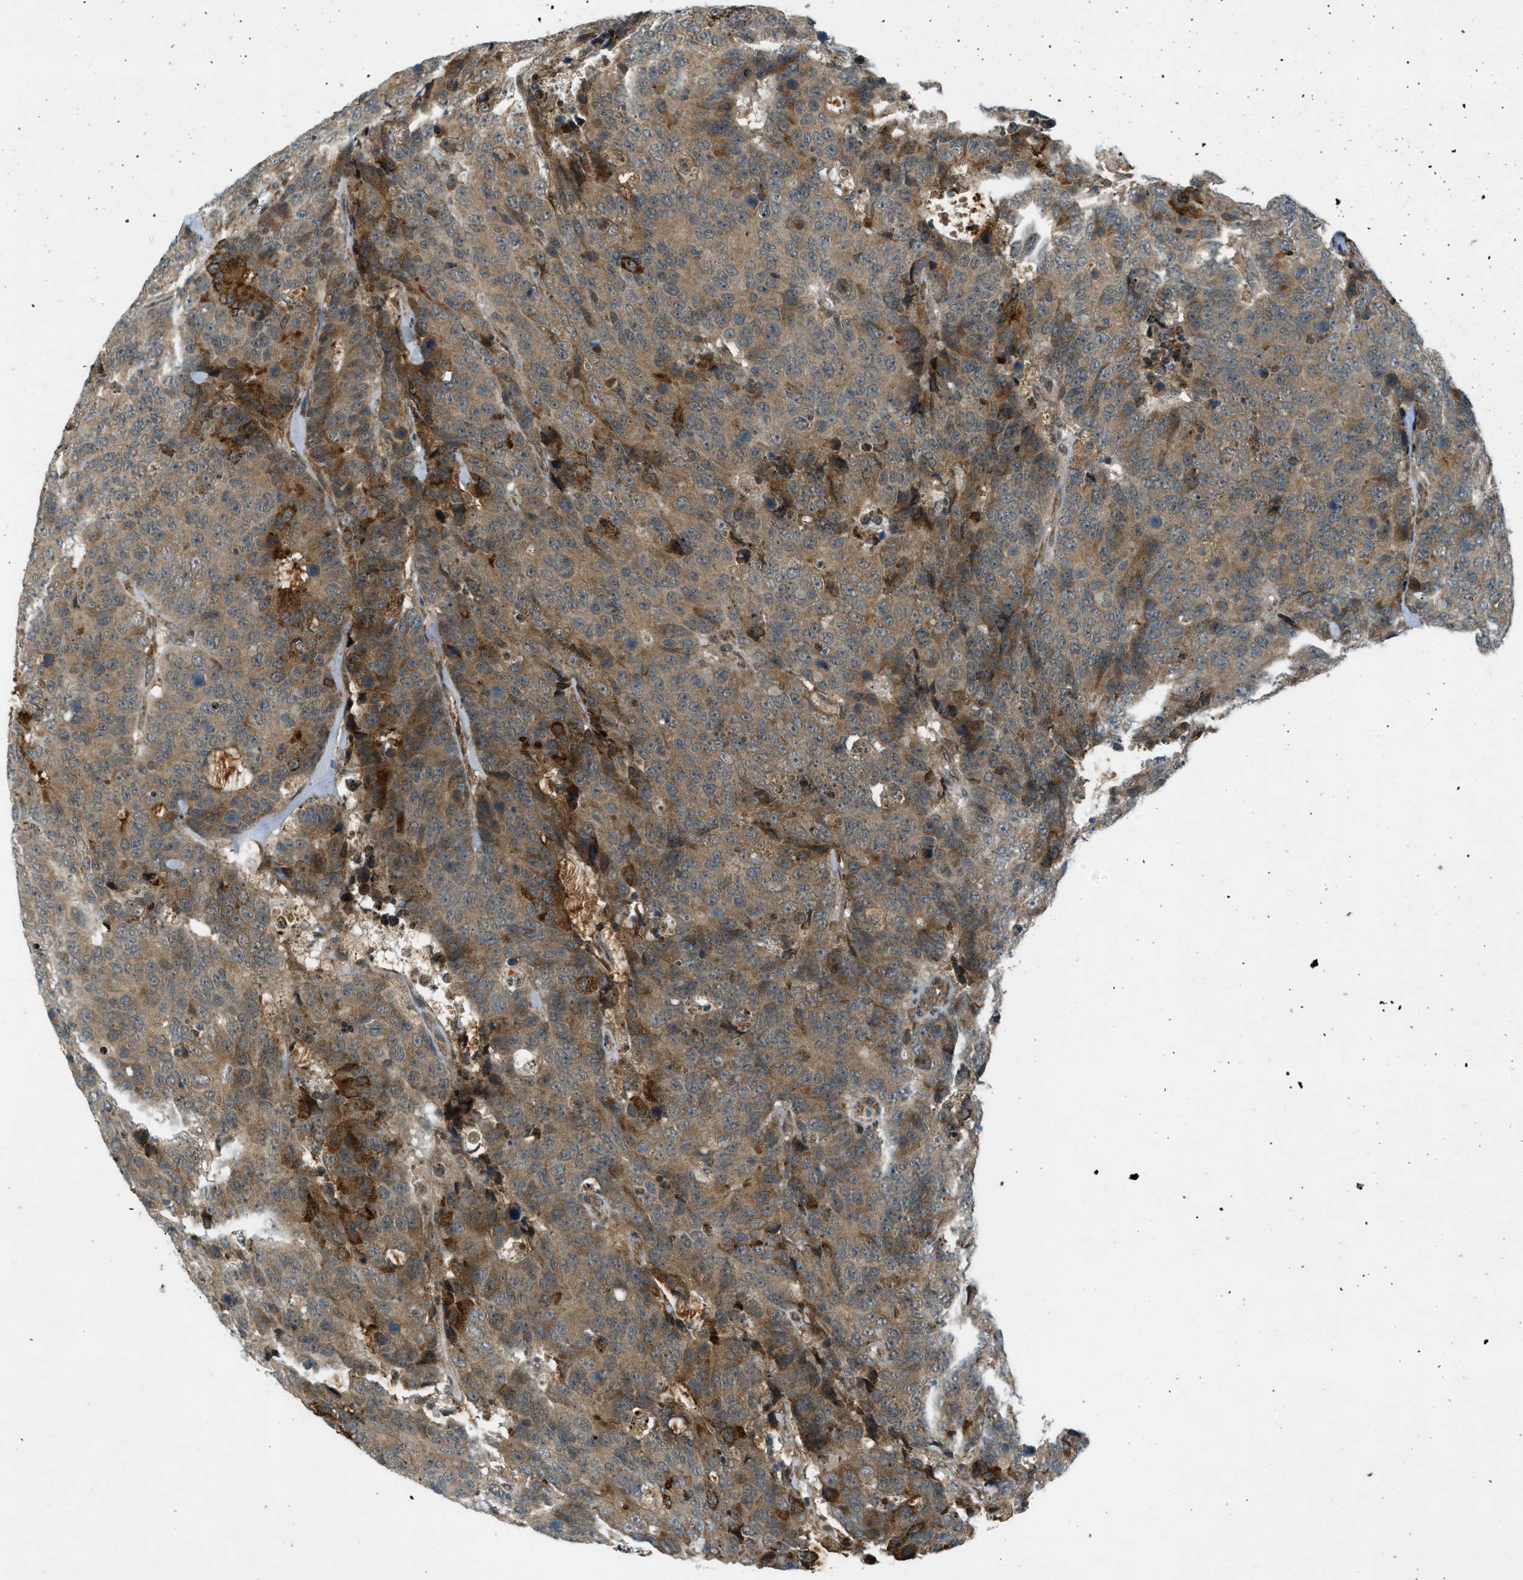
{"staining": {"intensity": "moderate", "quantity": ">75%", "location": "cytoplasmic/membranous"}, "tissue": "colorectal cancer", "cell_type": "Tumor cells", "image_type": "cancer", "snomed": [{"axis": "morphology", "description": "Adenocarcinoma, NOS"}, {"axis": "topography", "description": "Colon"}], "caption": "IHC of human colorectal adenocarcinoma exhibits medium levels of moderate cytoplasmic/membranous positivity in approximately >75% of tumor cells.", "gene": "EIF2AK3", "patient": {"sex": "female", "age": 86}}